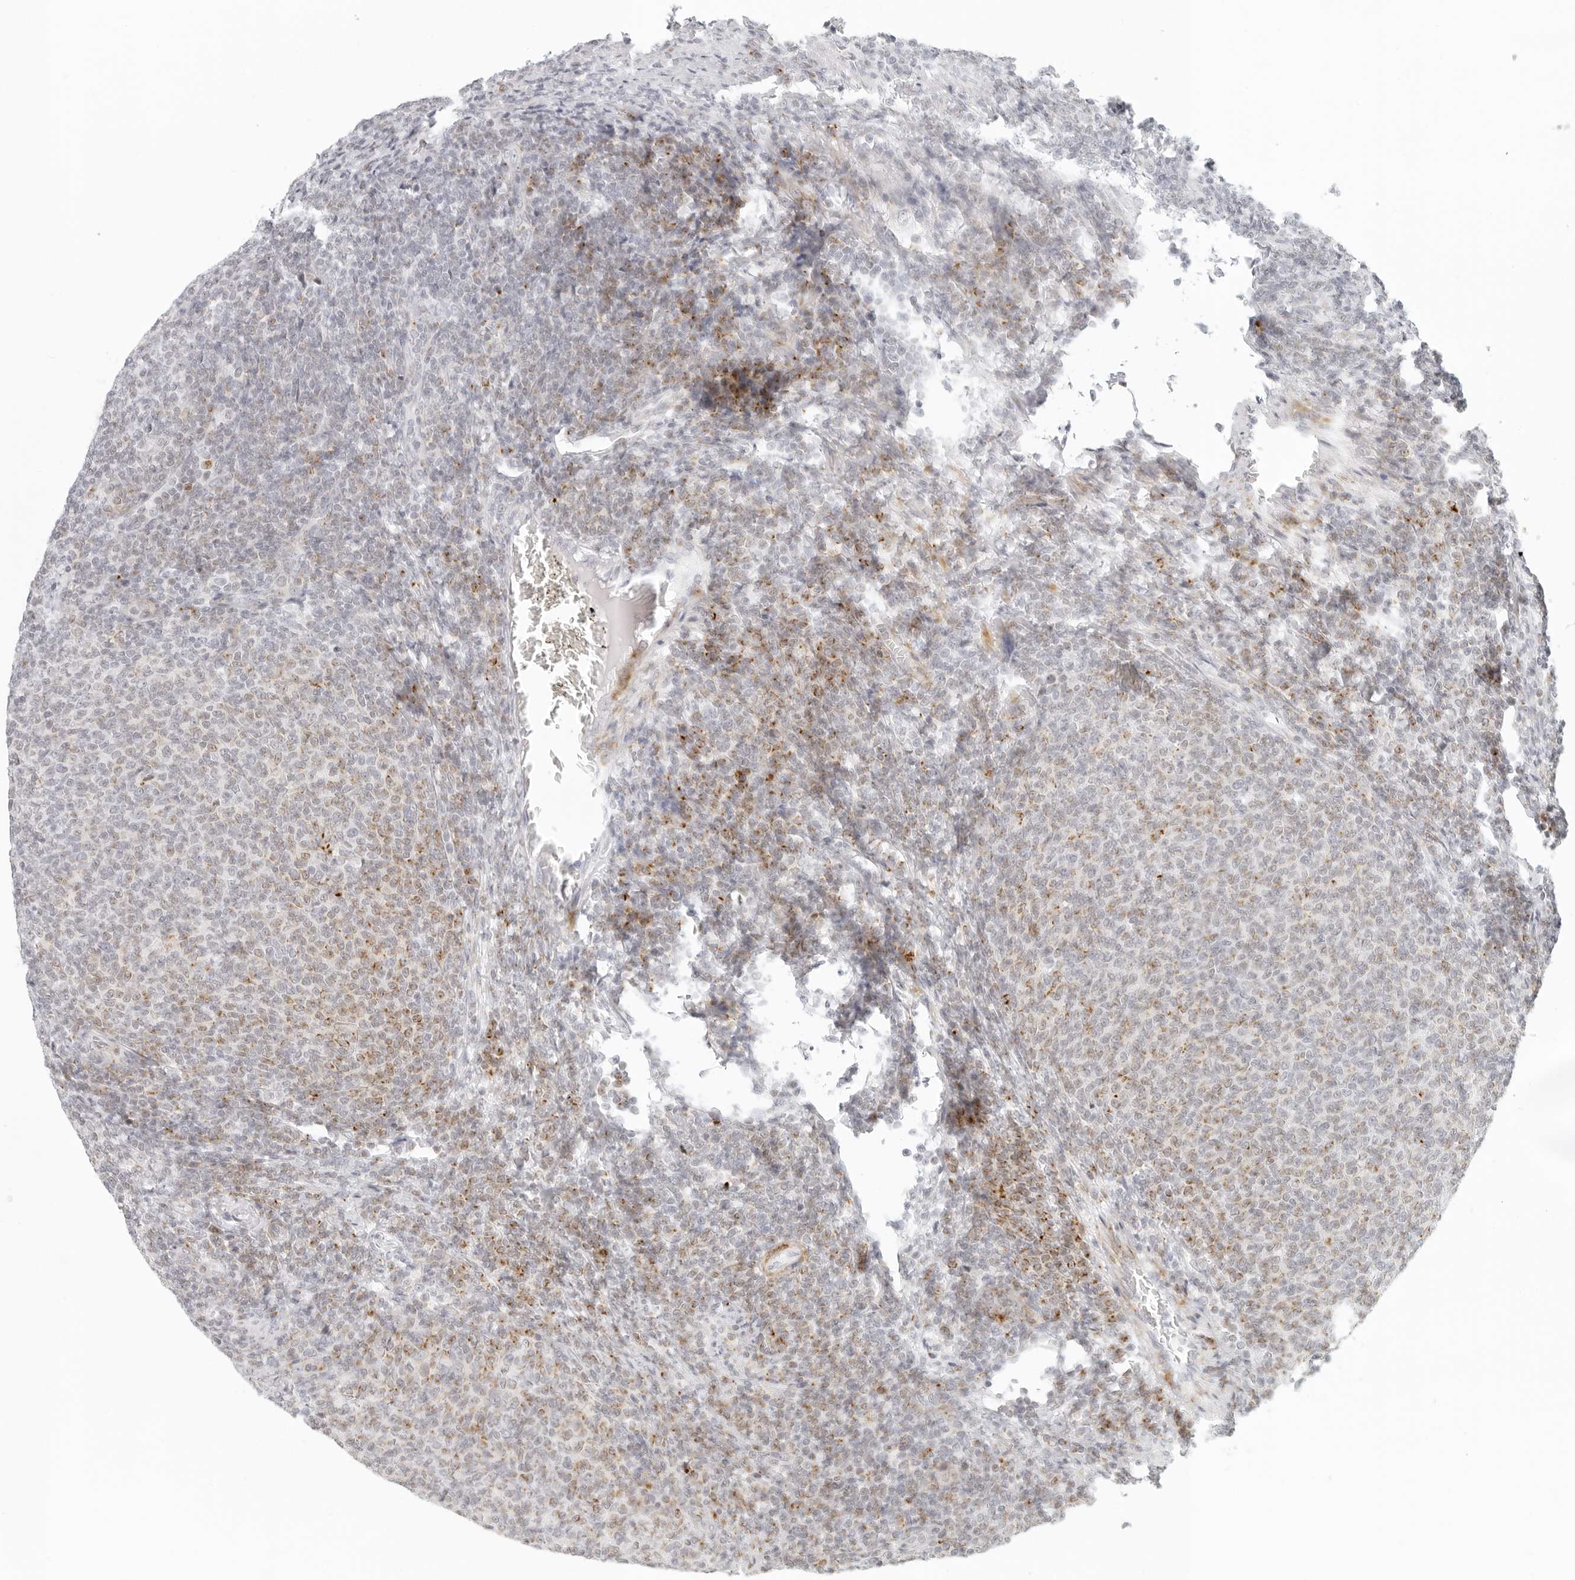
{"staining": {"intensity": "weak", "quantity": "<25%", "location": "cytoplasmic/membranous"}, "tissue": "lymphoma", "cell_type": "Tumor cells", "image_type": "cancer", "snomed": [{"axis": "morphology", "description": "Malignant lymphoma, non-Hodgkin's type, Low grade"}, {"axis": "topography", "description": "Lymph node"}], "caption": "The IHC histopathology image has no significant positivity in tumor cells of lymphoma tissue. (Stains: DAB (3,3'-diaminobenzidine) IHC with hematoxylin counter stain, Microscopy: brightfield microscopy at high magnification).", "gene": "RPS6KC1", "patient": {"sex": "male", "age": 66}}